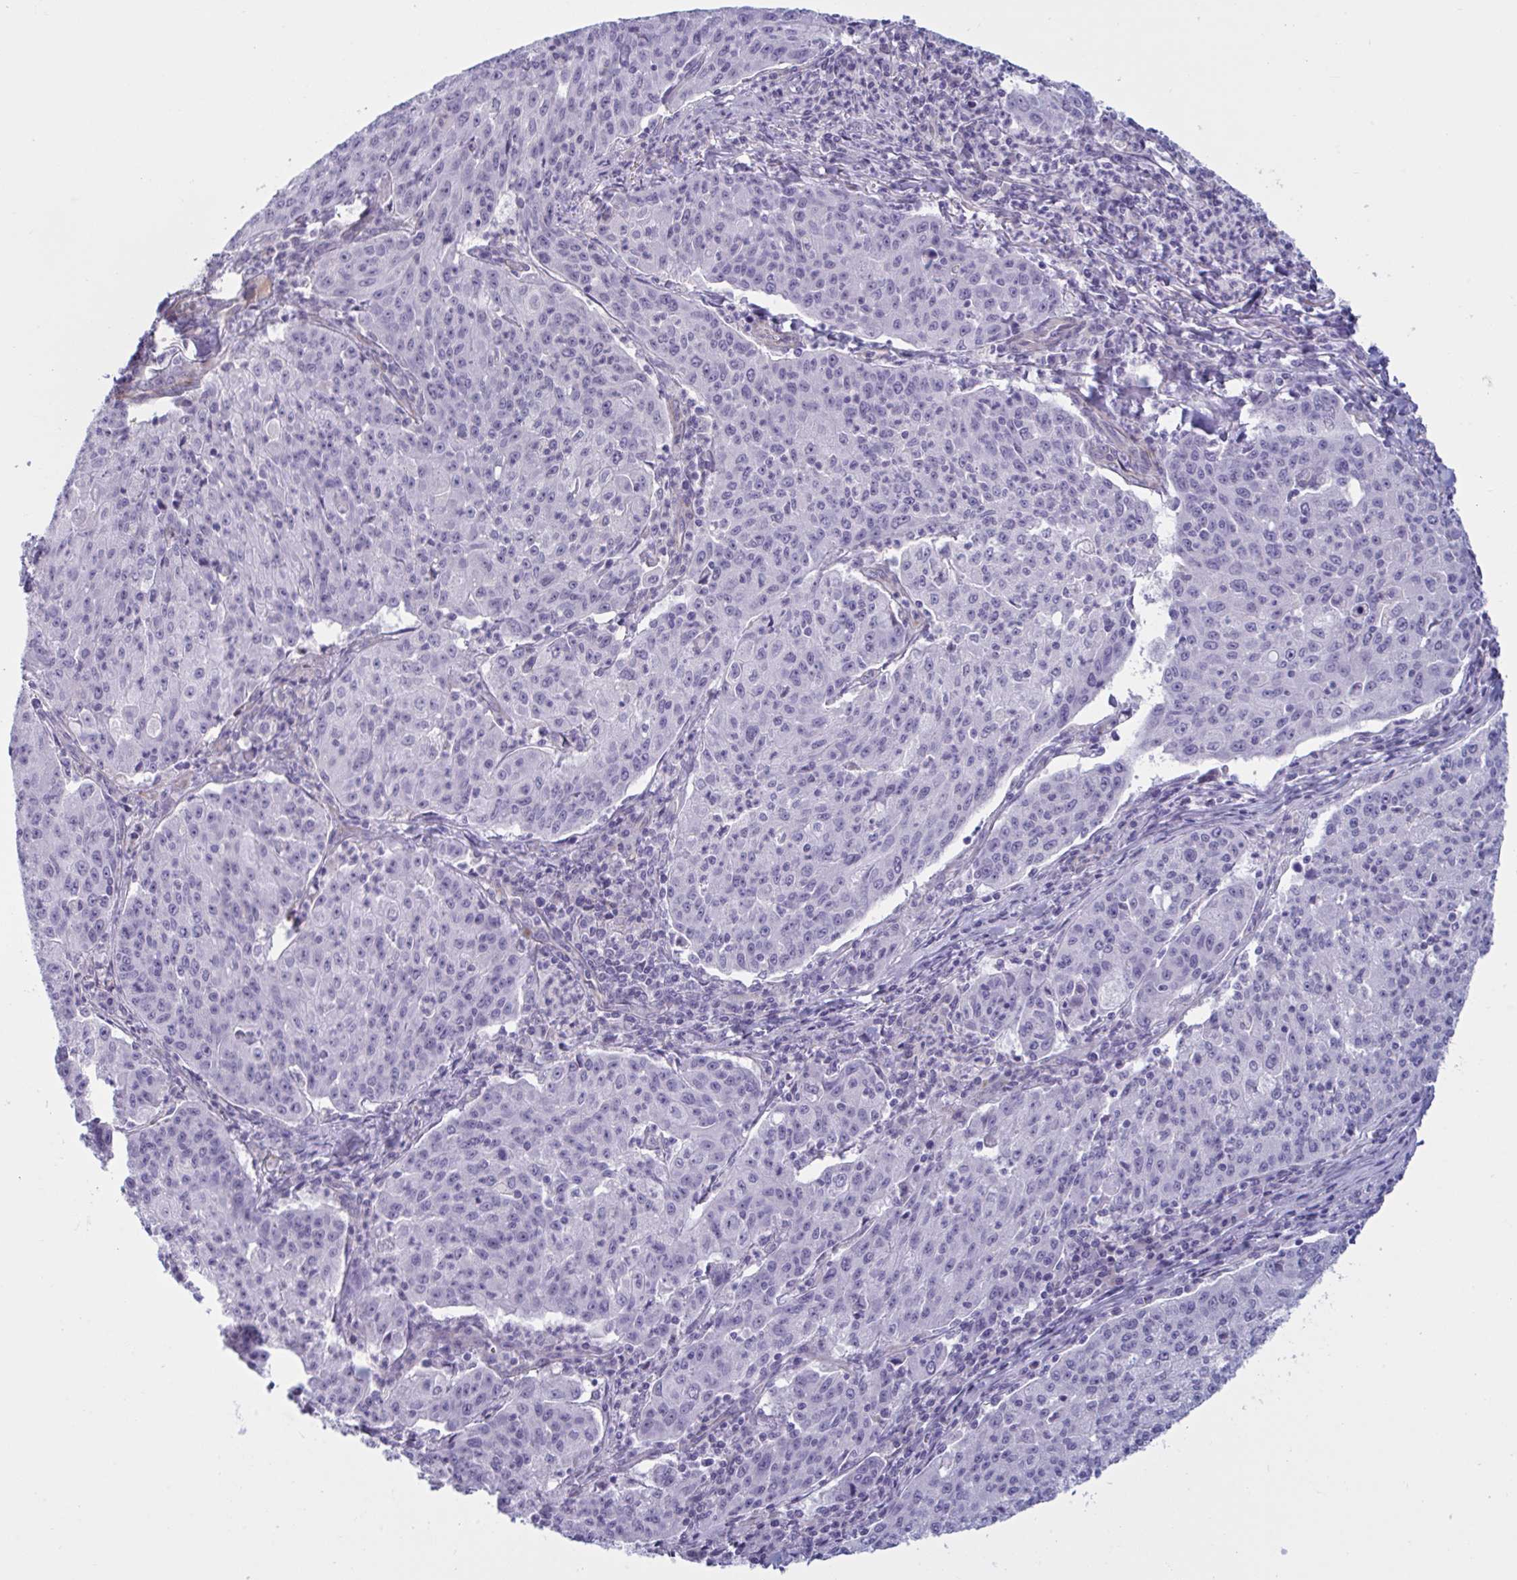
{"staining": {"intensity": "negative", "quantity": "none", "location": "none"}, "tissue": "lung cancer", "cell_type": "Tumor cells", "image_type": "cancer", "snomed": [{"axis": "morphology", "description": "Squamous cell carcinoma, NOS"}, {"axis": "morphology", "description": "Squamous cell carcinoma, metastatic, NOS"}, {"axis": "topography", "description": "Bronchus"}, {"axis": "topography", "description": "Lung"}], "caption": "High power microscopy image of an immunohistochemistry (IHC) histopathology image of lung squamous cell carcinoma, revealing no significant positivity in tumor cells. (DAB immunohistochemistry visualized using brightfield microscopy, high magnification).", "gene": "OR1L3", "patient": {"sex": "male", "age": 62}}